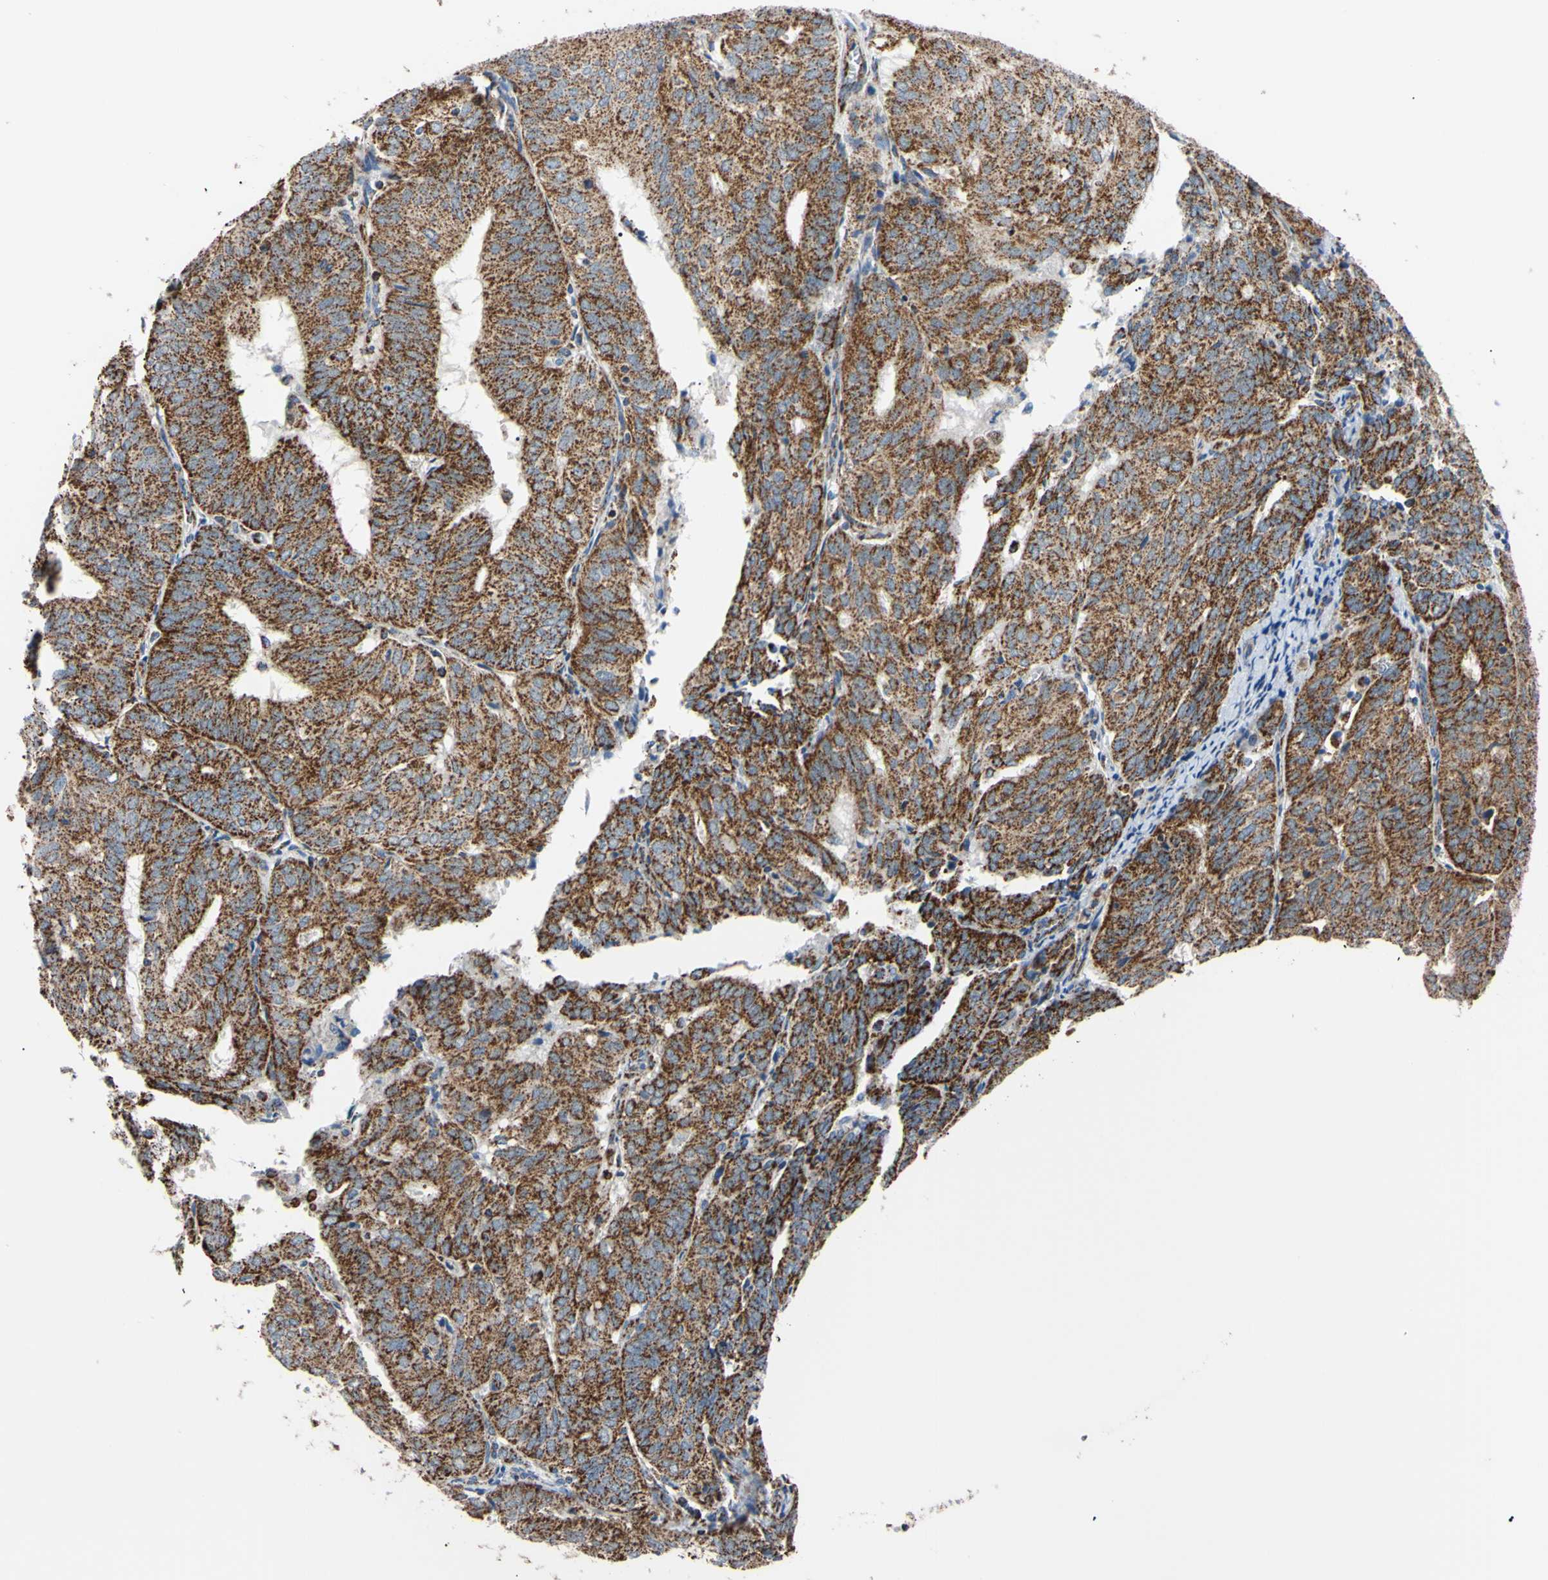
{"staining": {"intensity": "strong", "quantity": ">75%", "location": "cytoplasmic/membranous"}, "tissue": "endometrial cancer", "cell_type": "Tumor cells", "image_type": "cancer", "snomed": [{"axis": "morphology", "description": "Adenocarcinoma, NOS"}, {"axis": "topography", "description": "Uterus"}], "caption": "An IHC image of neoplastic tissue is shown. Protein staining in brown shows strong cytoplasmic/membranous positivity in endometrial adenocarcinoma within tumor cells.", "gene": "CLPP", "patient": {"sex": "female", "age": 60}}